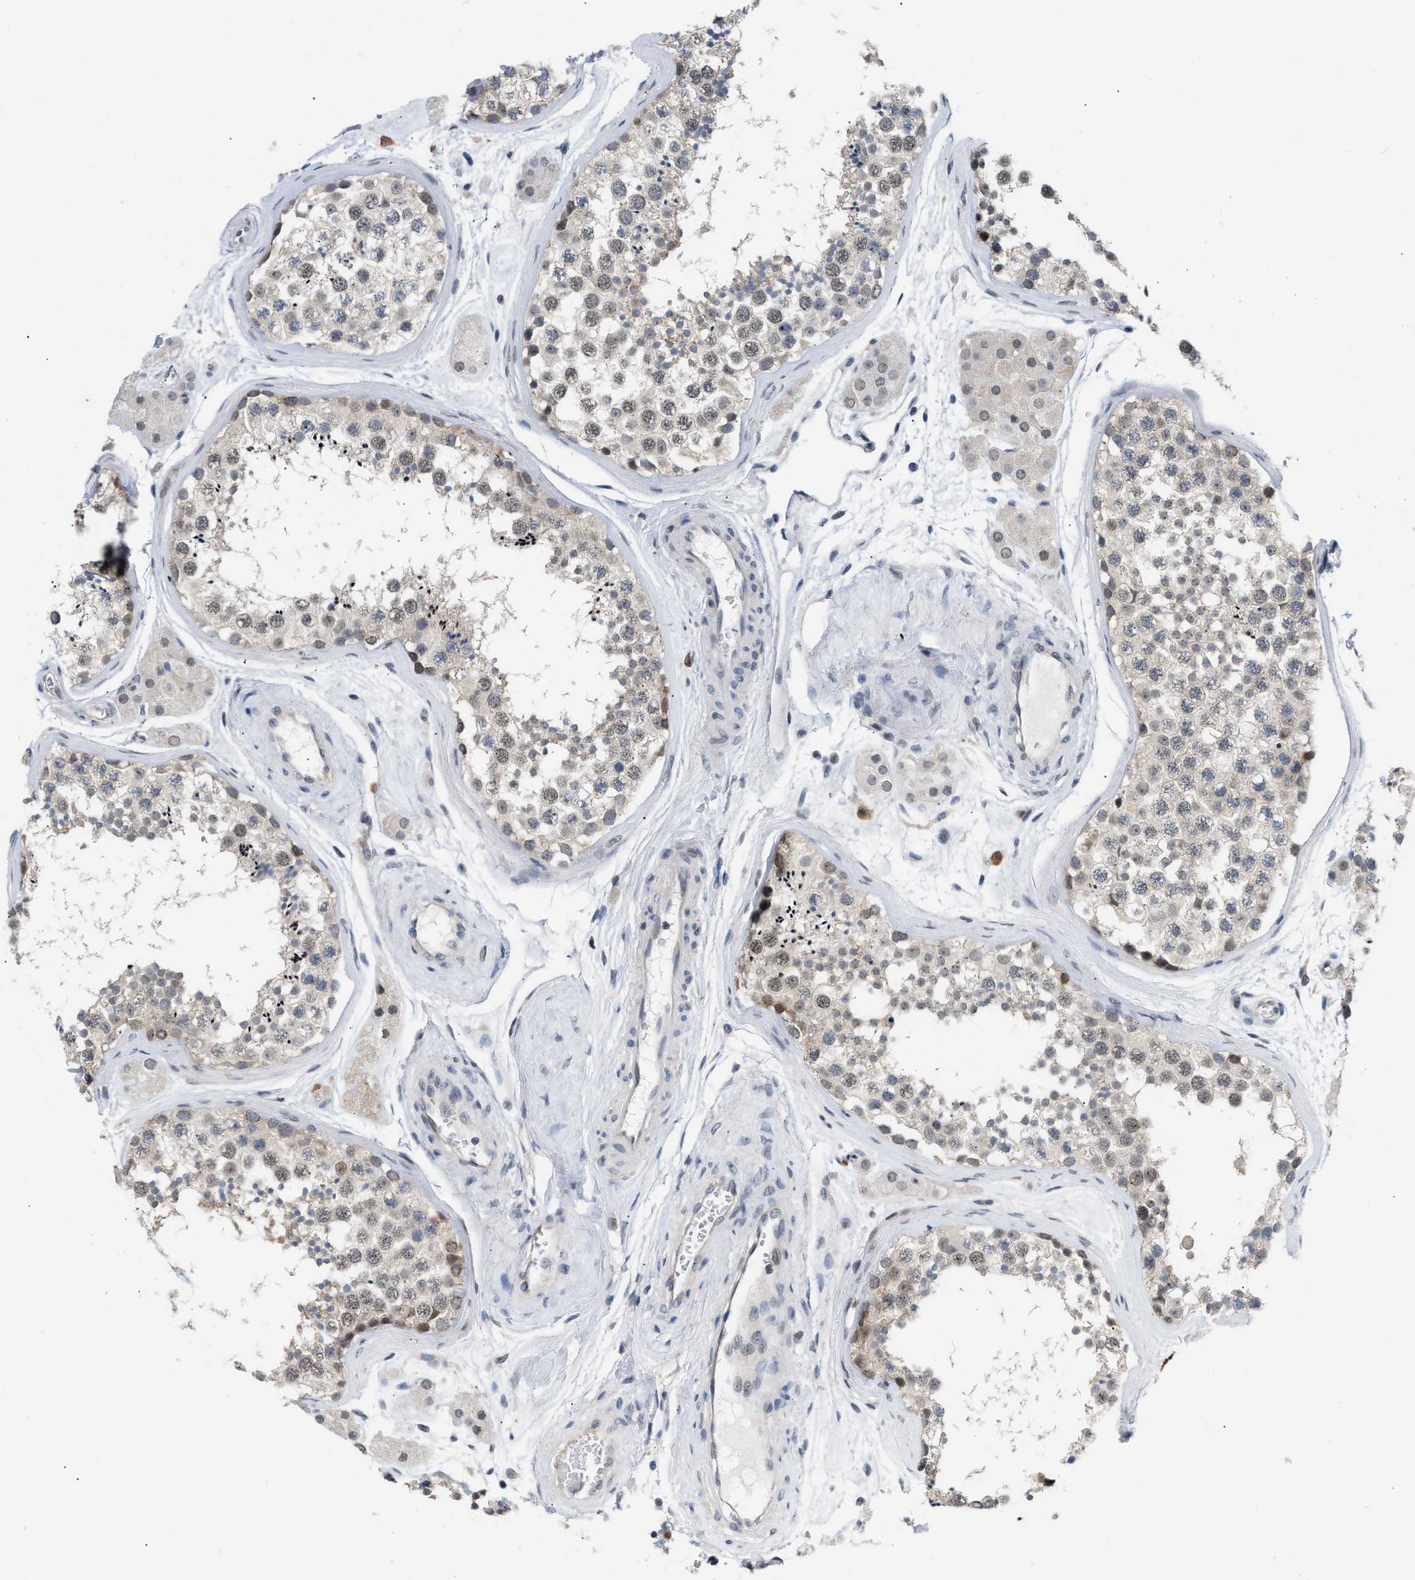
{"staining": {"intensity": "strong", "quantity": "<25%", "location": "cytoplasmic/membranous,nuclear"}, "tissue": "testis", "cell_type": "Cells in seminiferous ducts", "image_type": "normal", "snomed": [{"axis": "morphology", "description": "Normal tissue, NOS"}, {"axis": "topography", "description": "Testis"}], "caption": "High-magnification brightfield microscopy of normal testis stained with DAB (brown) and counterstained with hematoxylin (blue). cells in seminiferous ducts exhibit strong cytoplasmic/membranous,nuclear staining is appreciated in about<25% of cells. The protein is shown in brown color, while the nuclei are stained blue.", "gene": "TXNRD3", "patient": {"sex": "male", "age": 56}}